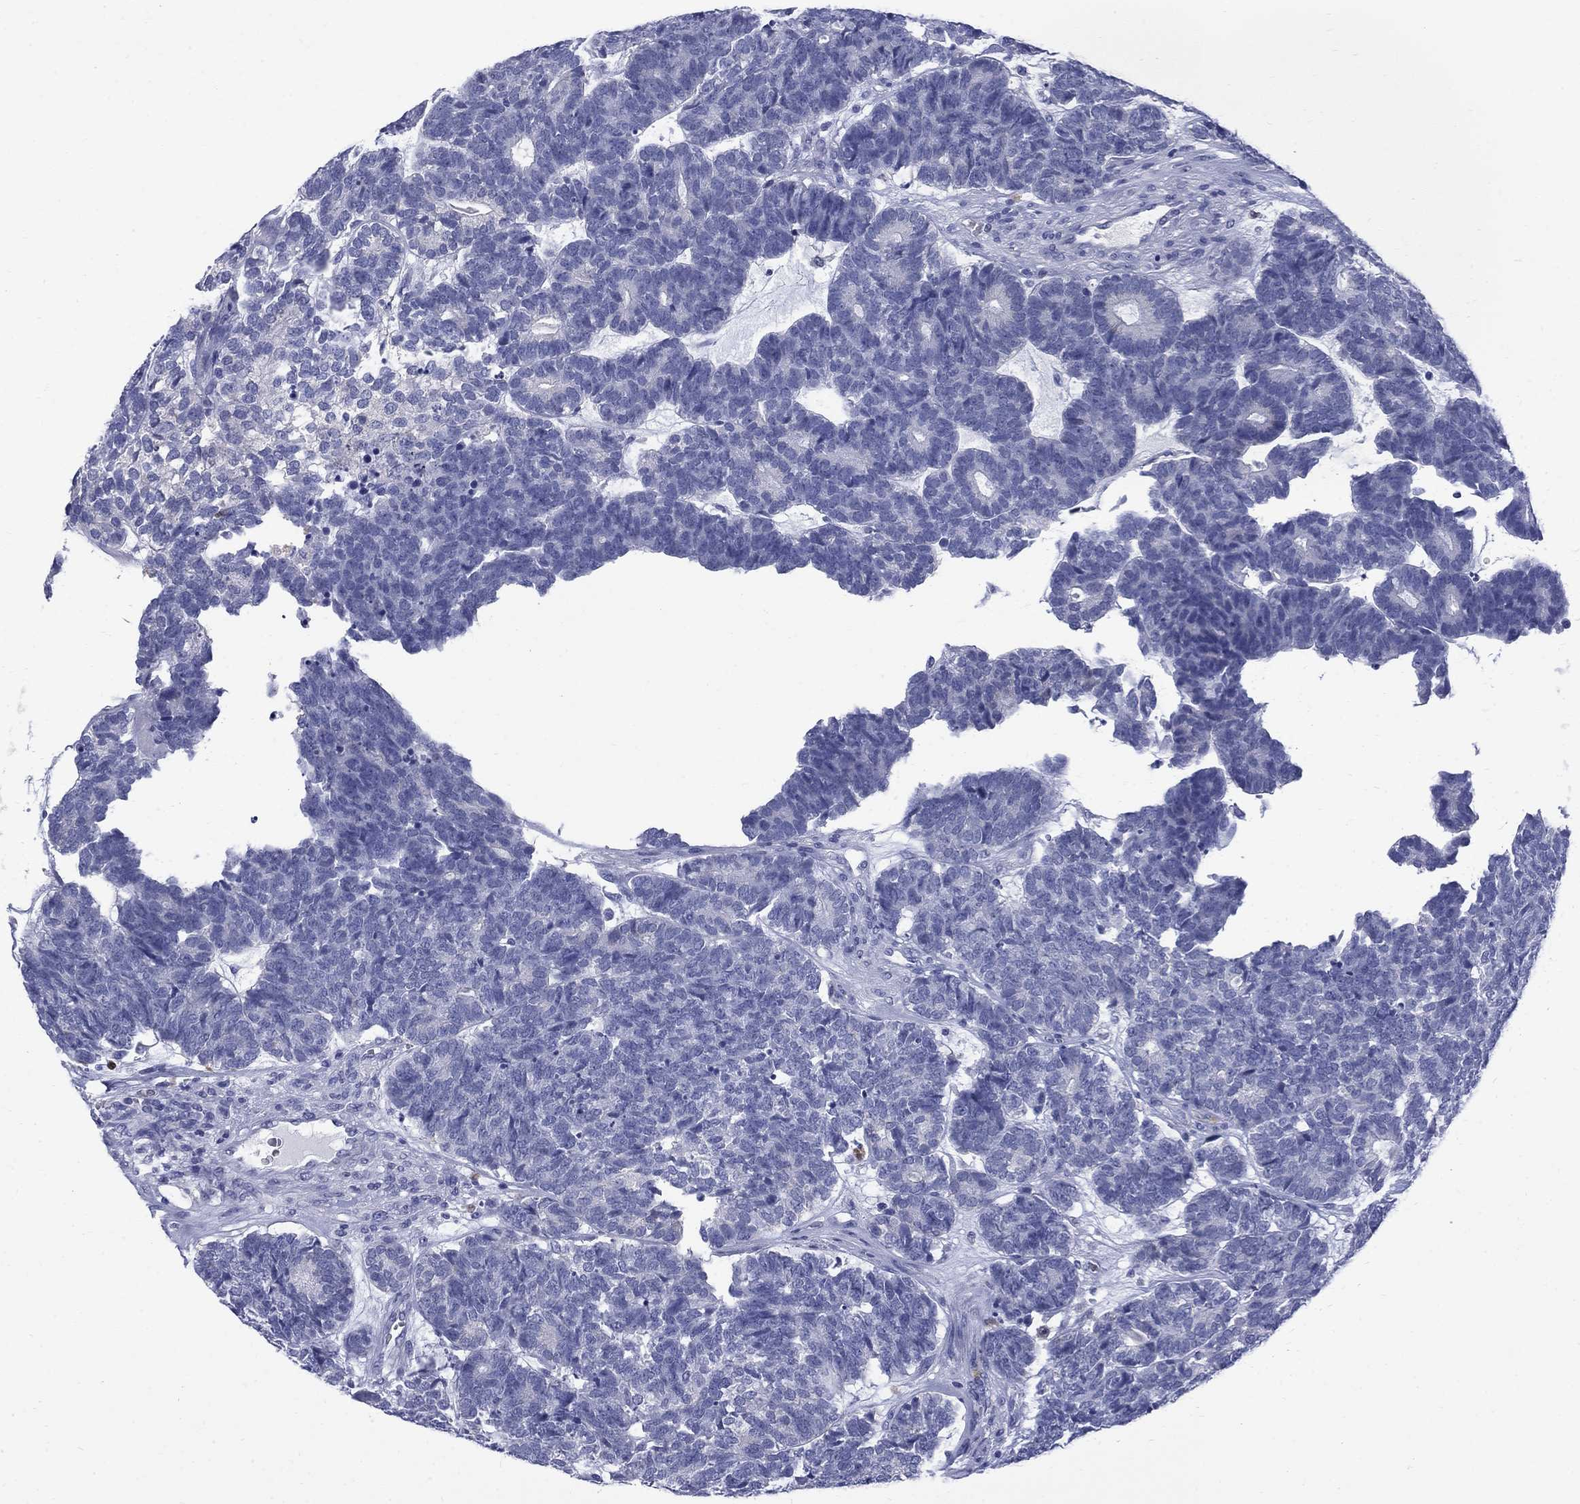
{"staining": {"intensity": "negative", "quantity": "none", "location": "none"}, "tissue": "head and neck cancer", "cell_type": "Tumor cells", "image_type": "cancer", "snomed": [{"axis": "morphology", "description": "Adenocarcinoma, NOS"}, {"axis": "topography", "description": "Head-Neck"}], "caption": "Immunohistochemistry image of human adenocarcinoma (head and neck) stained for a protein (brown), which demonstrates no positivity in tumor cells. (DAB (3,3'-diaminobenzidine) immunohistochemistry (IHC) visualized using brightfield microscopy, high magnification).", "gene": "SERPINB2", "patient": {"sex": "female", "age": 81}}